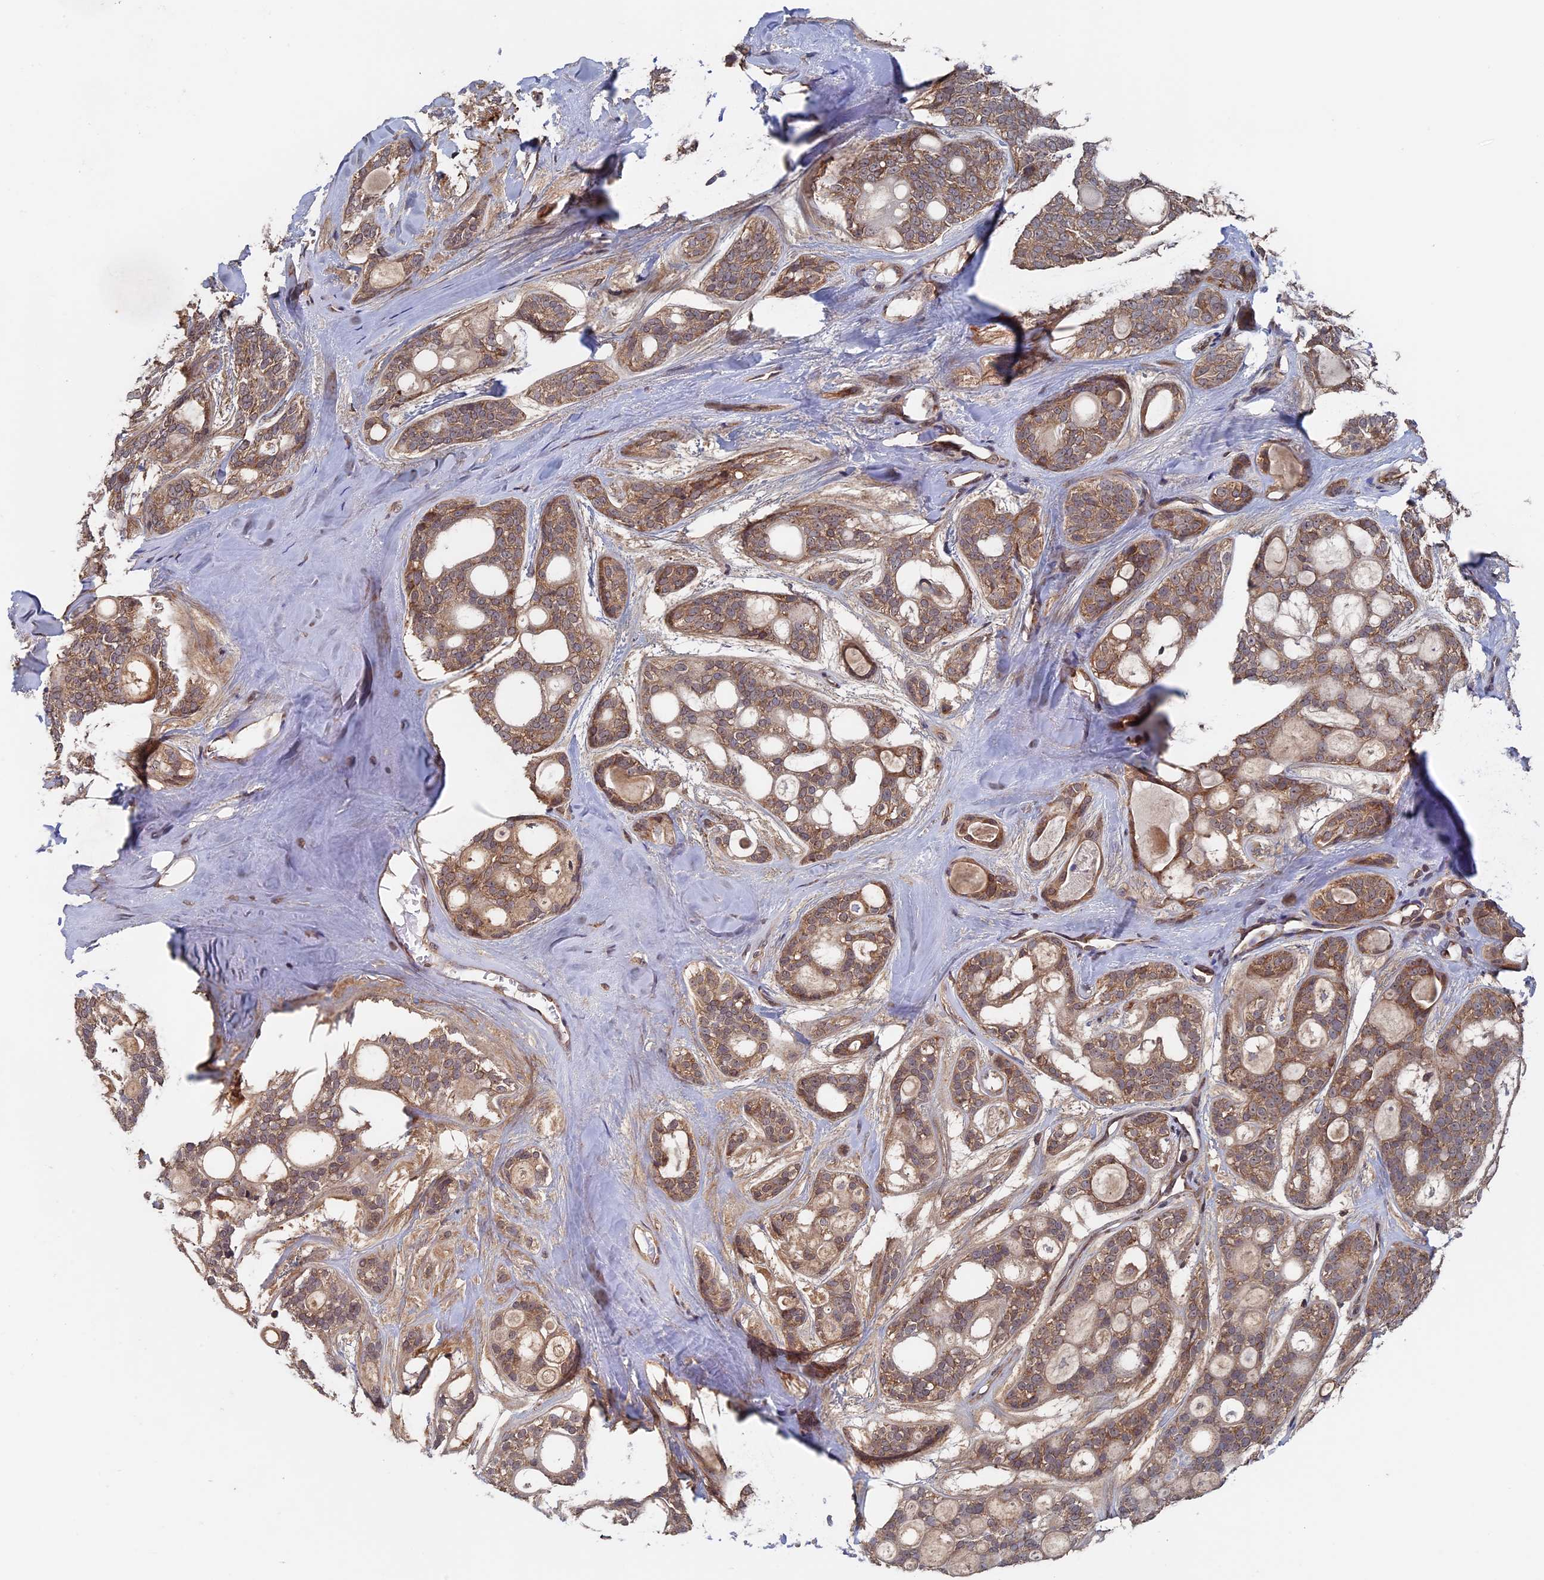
{"staining": {"intensity": "moderate", "quantity": ">75%", "location": "cytoplasmic/membranous"}, "tissue": "head and neck cancer", "cell_type": "Tumor cells", "image_type": "cancer", "snomed": [{"axis": "morphology", "description": "Adenocarcinoma, NOS"}, {"axis": "topography", "description": "Head-Neck"}], "caption": "DAB immunohistochemical staining of human head and neck cancer (adenocarcinoma) reveals moderate cytoplasmic/membranous protein expression in about >75% of tumor cells.", "gene": "RAB15", "patient": {"sex": "male", "age": 66}}